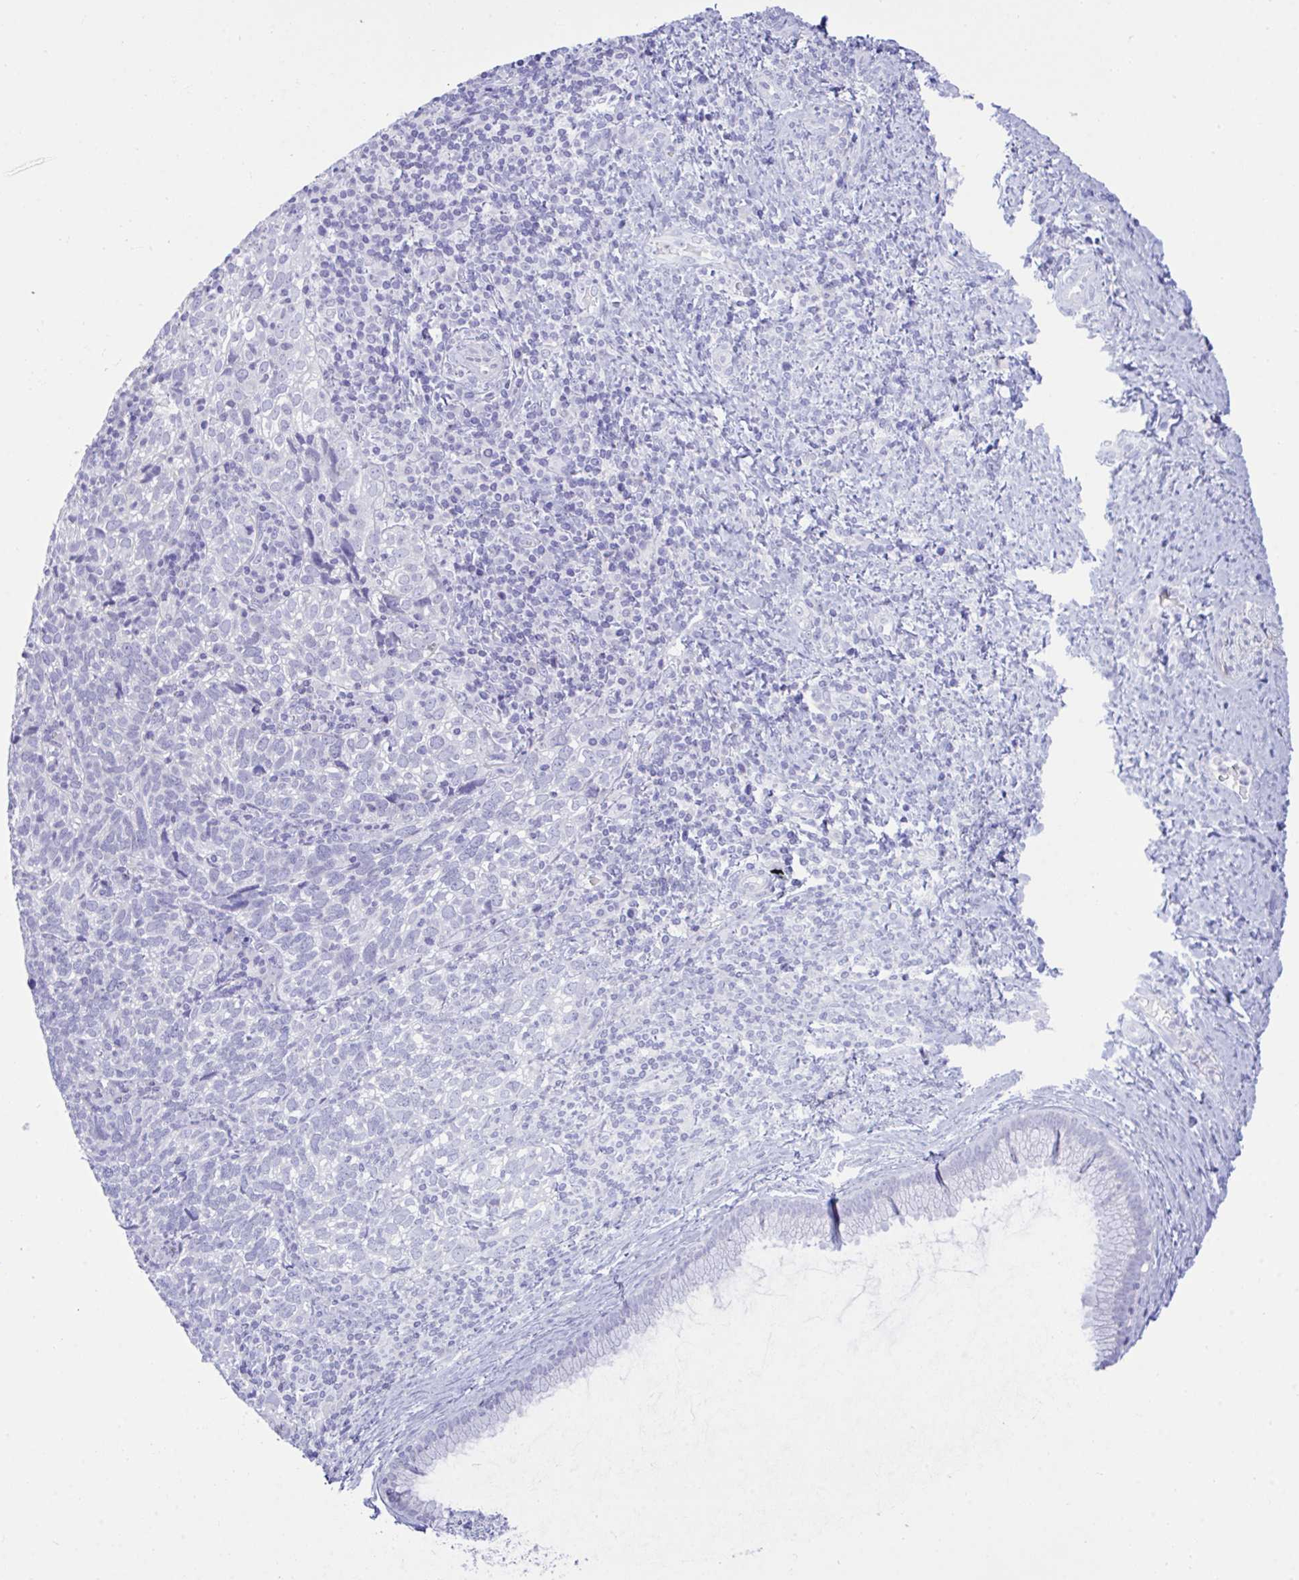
{"staining": {"intensity": "negative", "quantity": "none", "location": "none"}, "tissue": "cervical cancer", "cell_type": "Tumor cells", "image_type": "cancer", "snomed": [{"axis": "morphology", "description": "Normal tissue, NOS"}, {"axis": "morphology", "description": "Squamous cell carcinoma, NOS"}, {"axis": "topography", "description": "Vagina"}, {"axis": "topography", "description": "Cervix"}], "caption": "Immunohistochemistry of cervical squamous cell carcinoma exhibits no expression in tumor cells.", "gene": "PLEKHH1", "patient": {"sex": "female", "age": 45}}